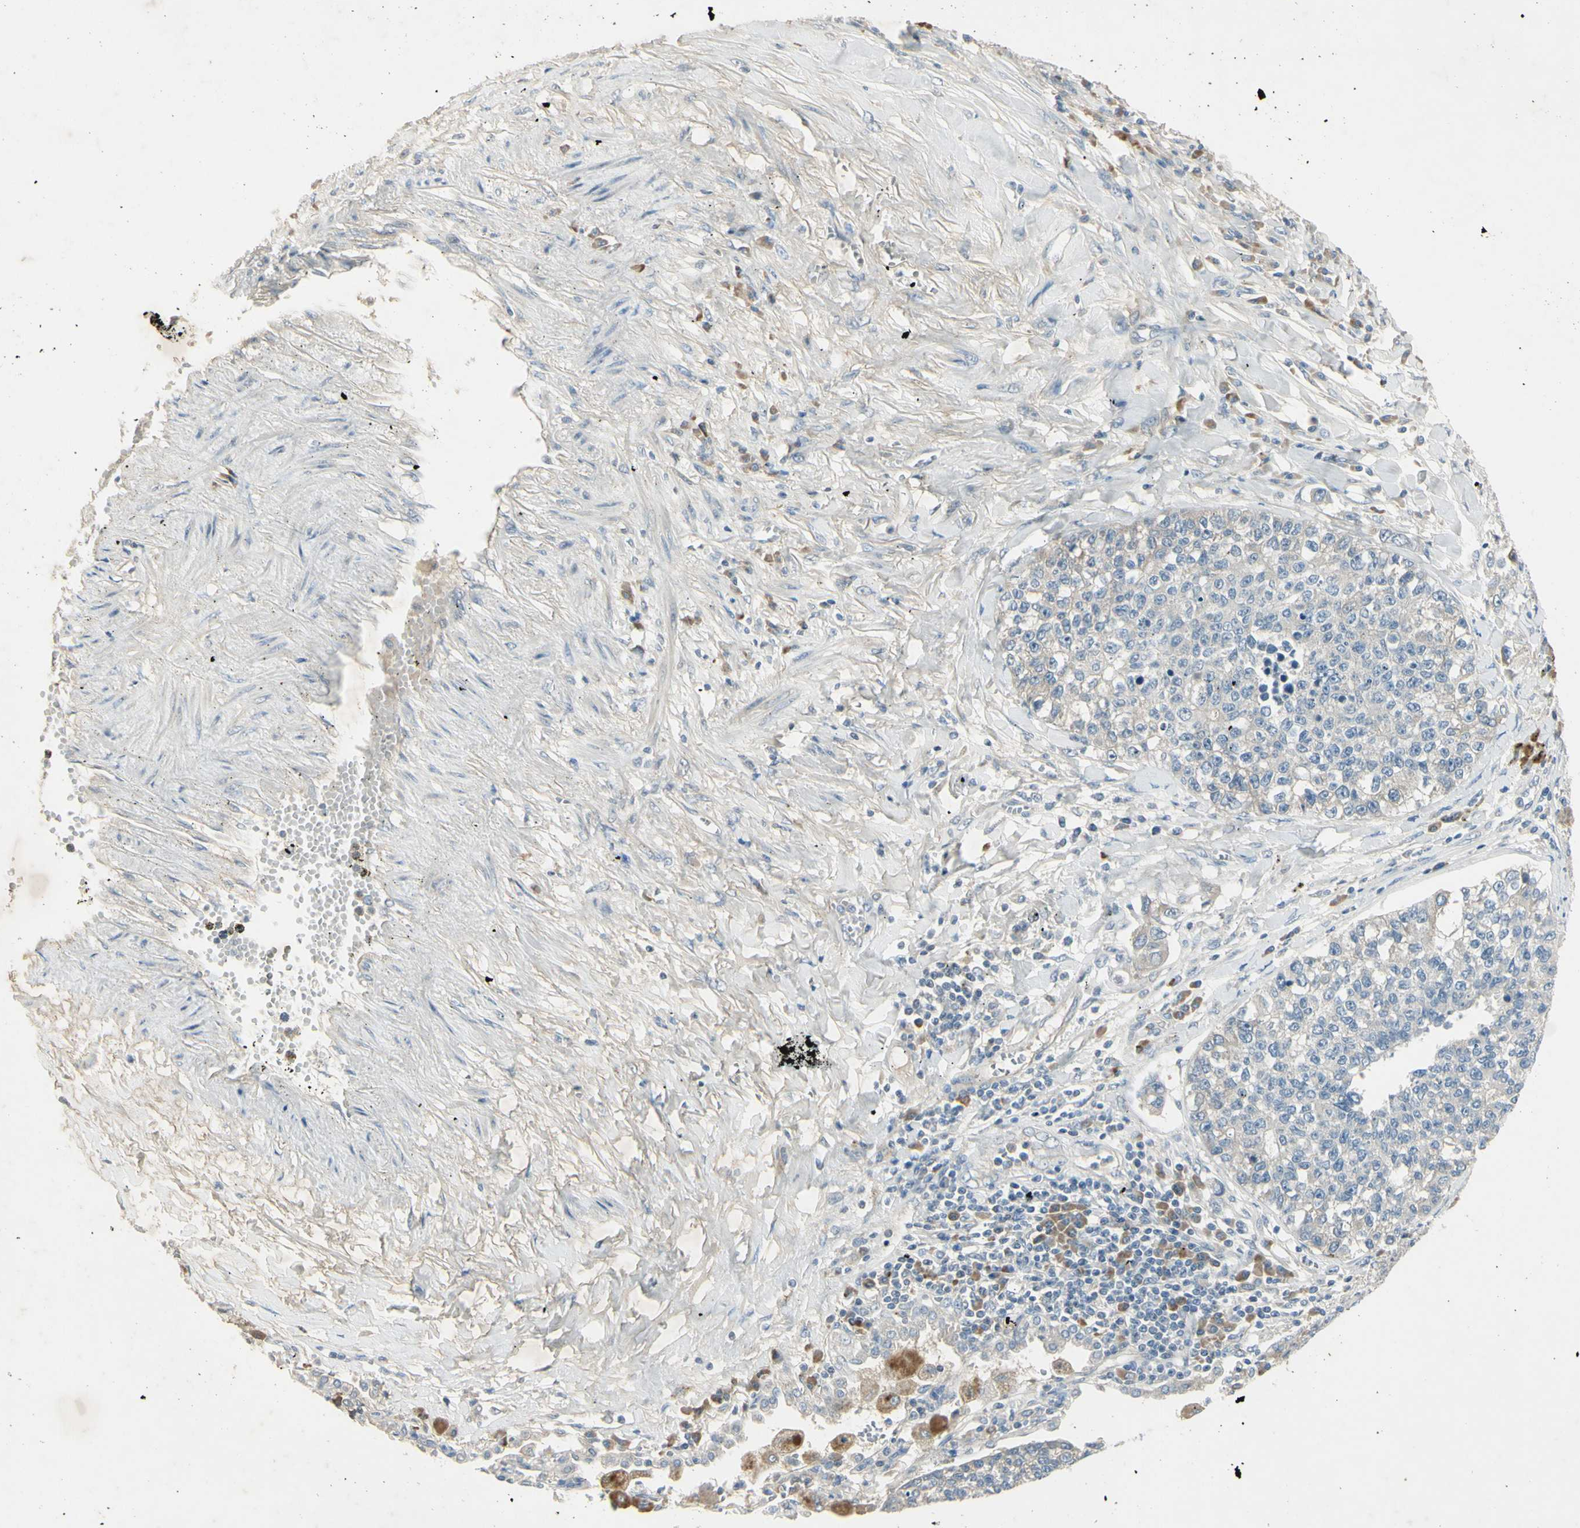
{"staining": {"intensity": "negative", "quantity": "none", "location": "none"}, "tissue": "lung cancer", "cell_type": "Tumor cells", "image_type": "cancer", "snomed": [{"axis": "morphology", "description": "Adenocarcinoma, NOS"}, {"axis": "topography", "description": "Lung"}], "caption": "Immunohistochemical staining of lung cancer (adenocarcinoma) demonstrates no significant positivity in tumor cells.", "gene": "AATK", "patient": {"sex": "male", "age": 49}}